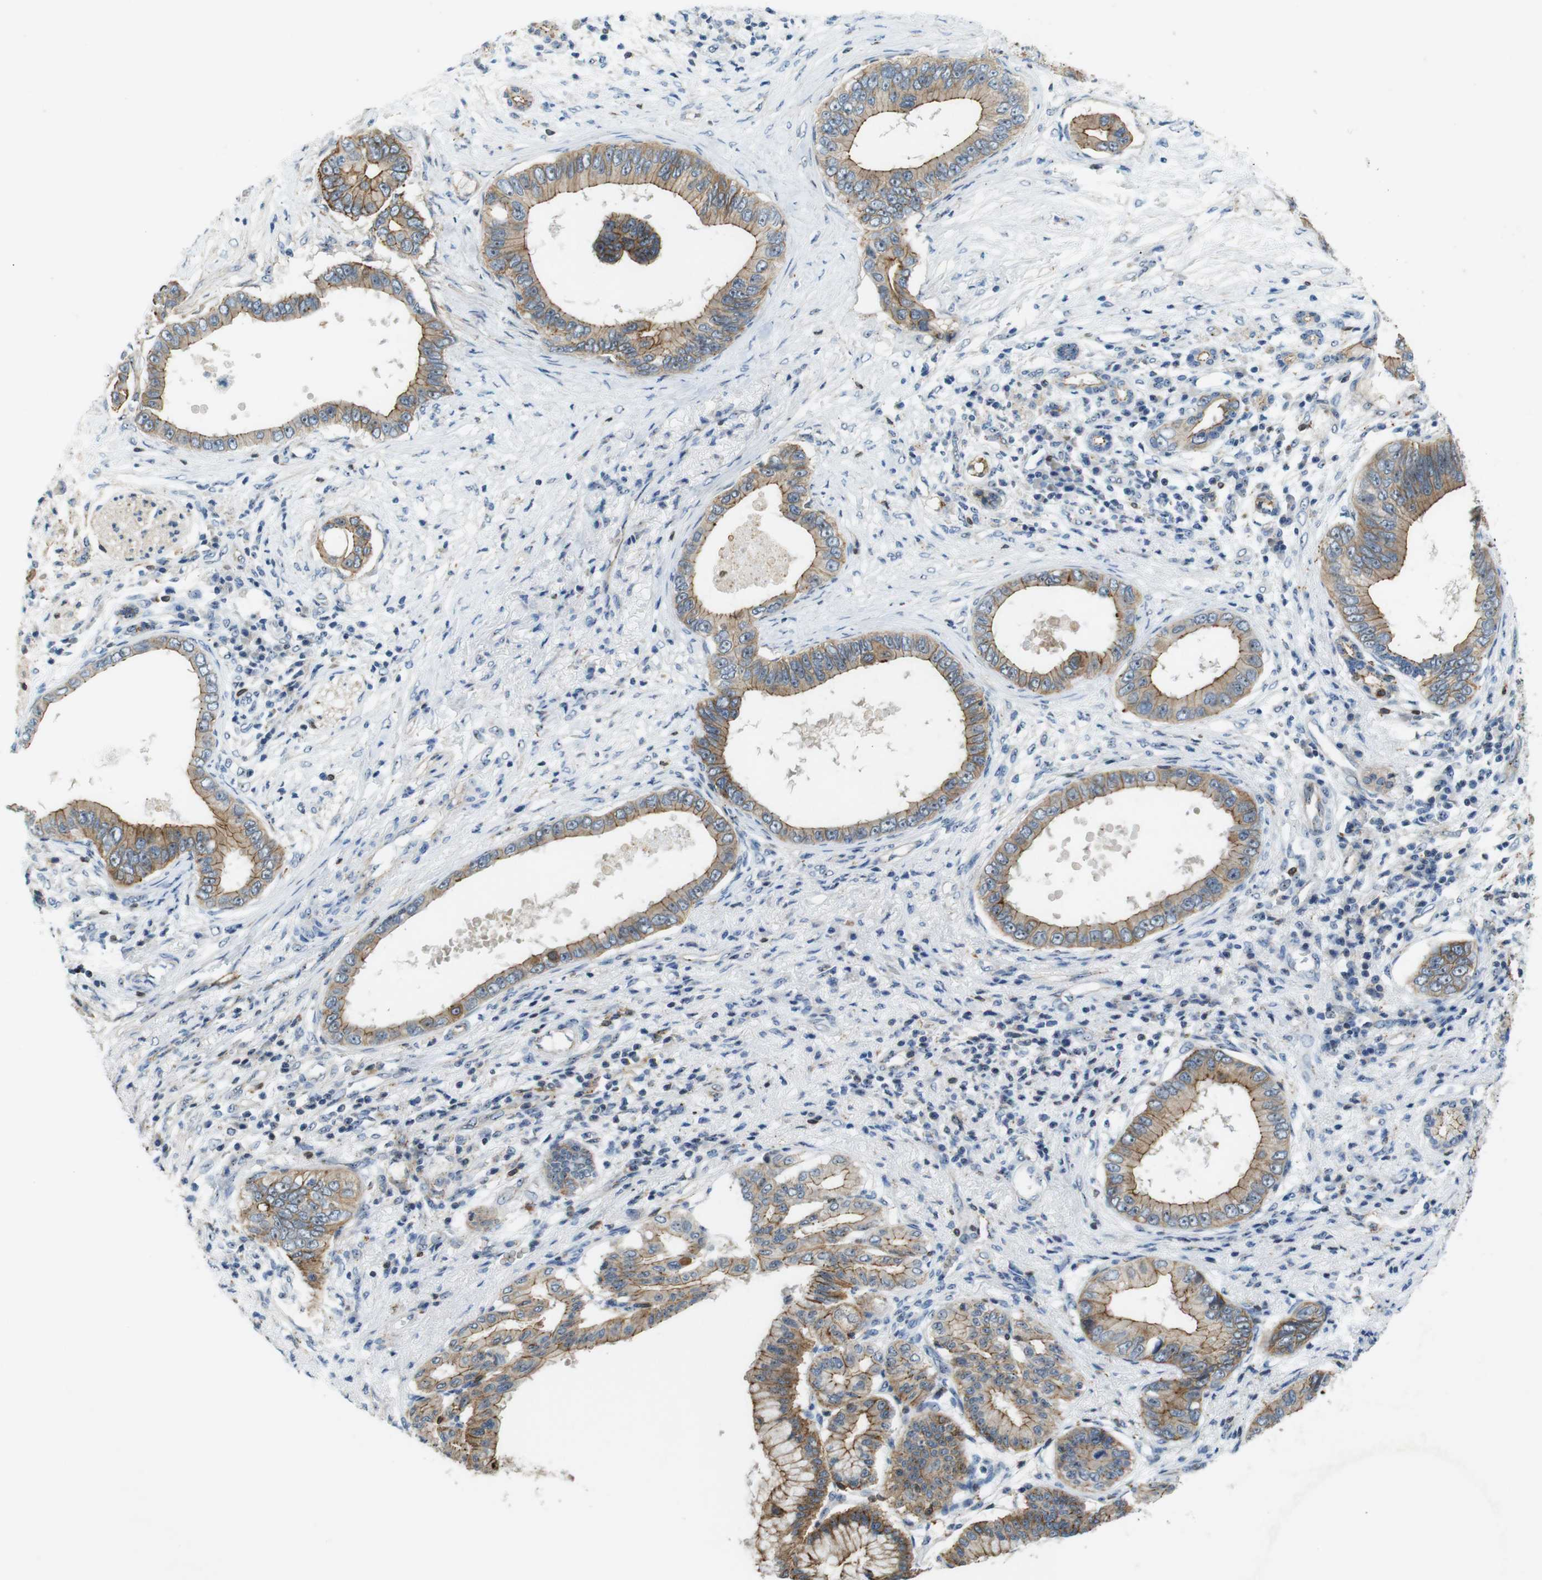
{"staining": {"intensity": "moderate", "quantity": "25%-75%", "location": "cytoplasmic/membranous"}, "tissue": "pancreatic cancer", "cell_type": "Tumor cells", "image_type": "cancer", "snomed": [{"axis": "morphology", "description": "Adenocarcinoma, NOS"}, {"axis": "topography", "description": "Pancreas"}], "caption": "Immunohistochemistry staining of pancreatic cancer (adenocarcinoma), which shows medium levels of moderate cytoplasmic/membranous positivity in approximately 25%-75% of tumor cells indicating moderate cytoplasmic/membranous protein expression. The staining was performed using DAB (brown) for protein detection and nuclei were counterstained in hematoxylin (blue).", "gene": "TJP3", "patient": {"sex": "male", "age": 77}}